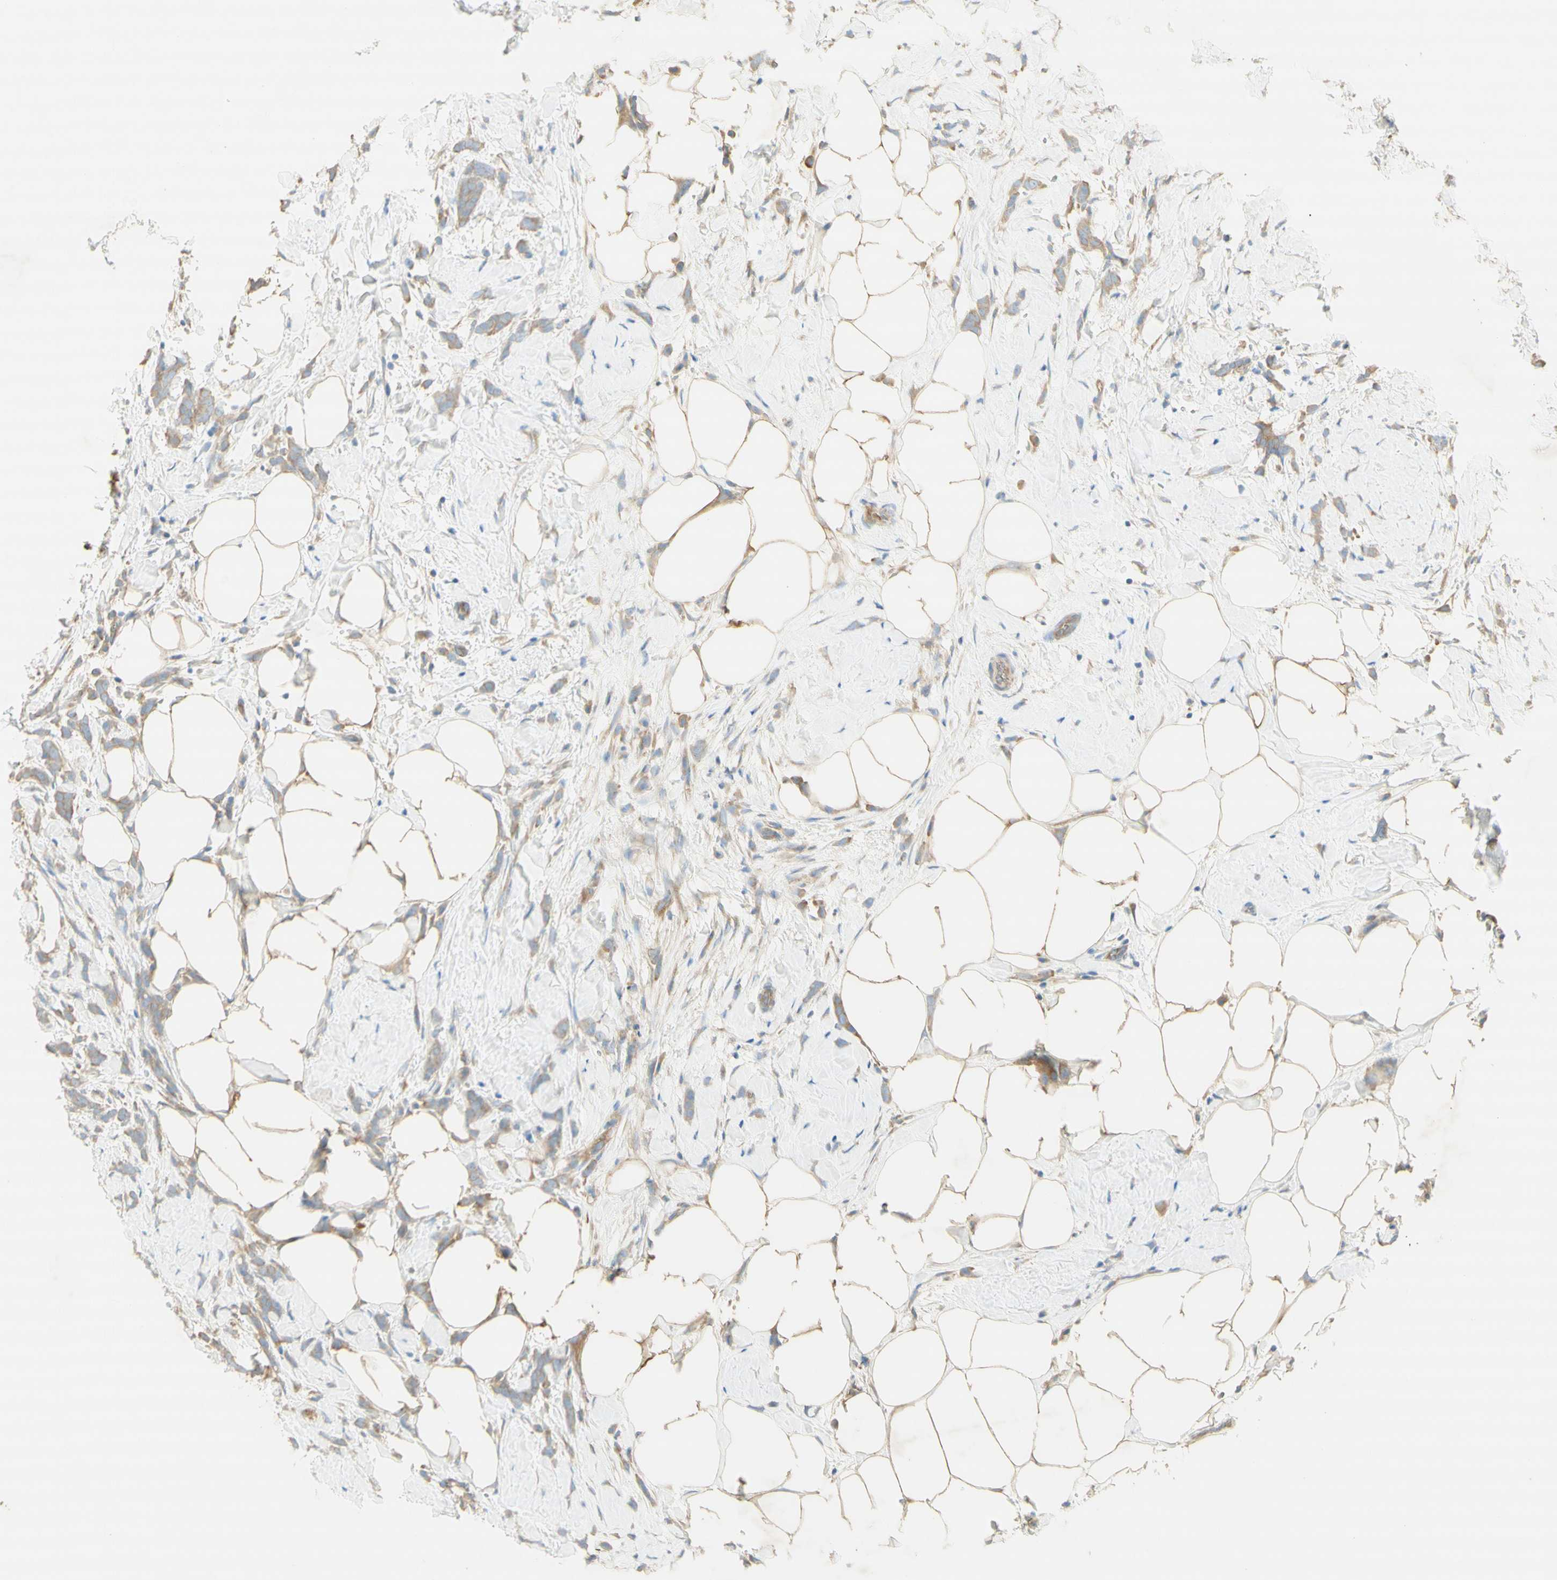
{"staining": {"intensity": "weak", "quantity": ">75%", "location": "cytoplasmic/membranous"}, "tissue": "breast cancer", "cell_type": "Tumor cells", "image_type": "cancer", "snomed": [{"axis": "morphology", "description": "Lobular carcinoma, in situ"}, {"axis": "morphology", "description": "Lobular carcinoma"}, {"axis": "topography", "description": "Breast"}], "caption": "About >75% of tumor cells in breast cancer exhibit weak cytoplasmic/membranous protein staining as visualized by brown immunohistochemical staining.", "gene": "DYNC1H1", "patient": {"sex": "female", "age": 41}}